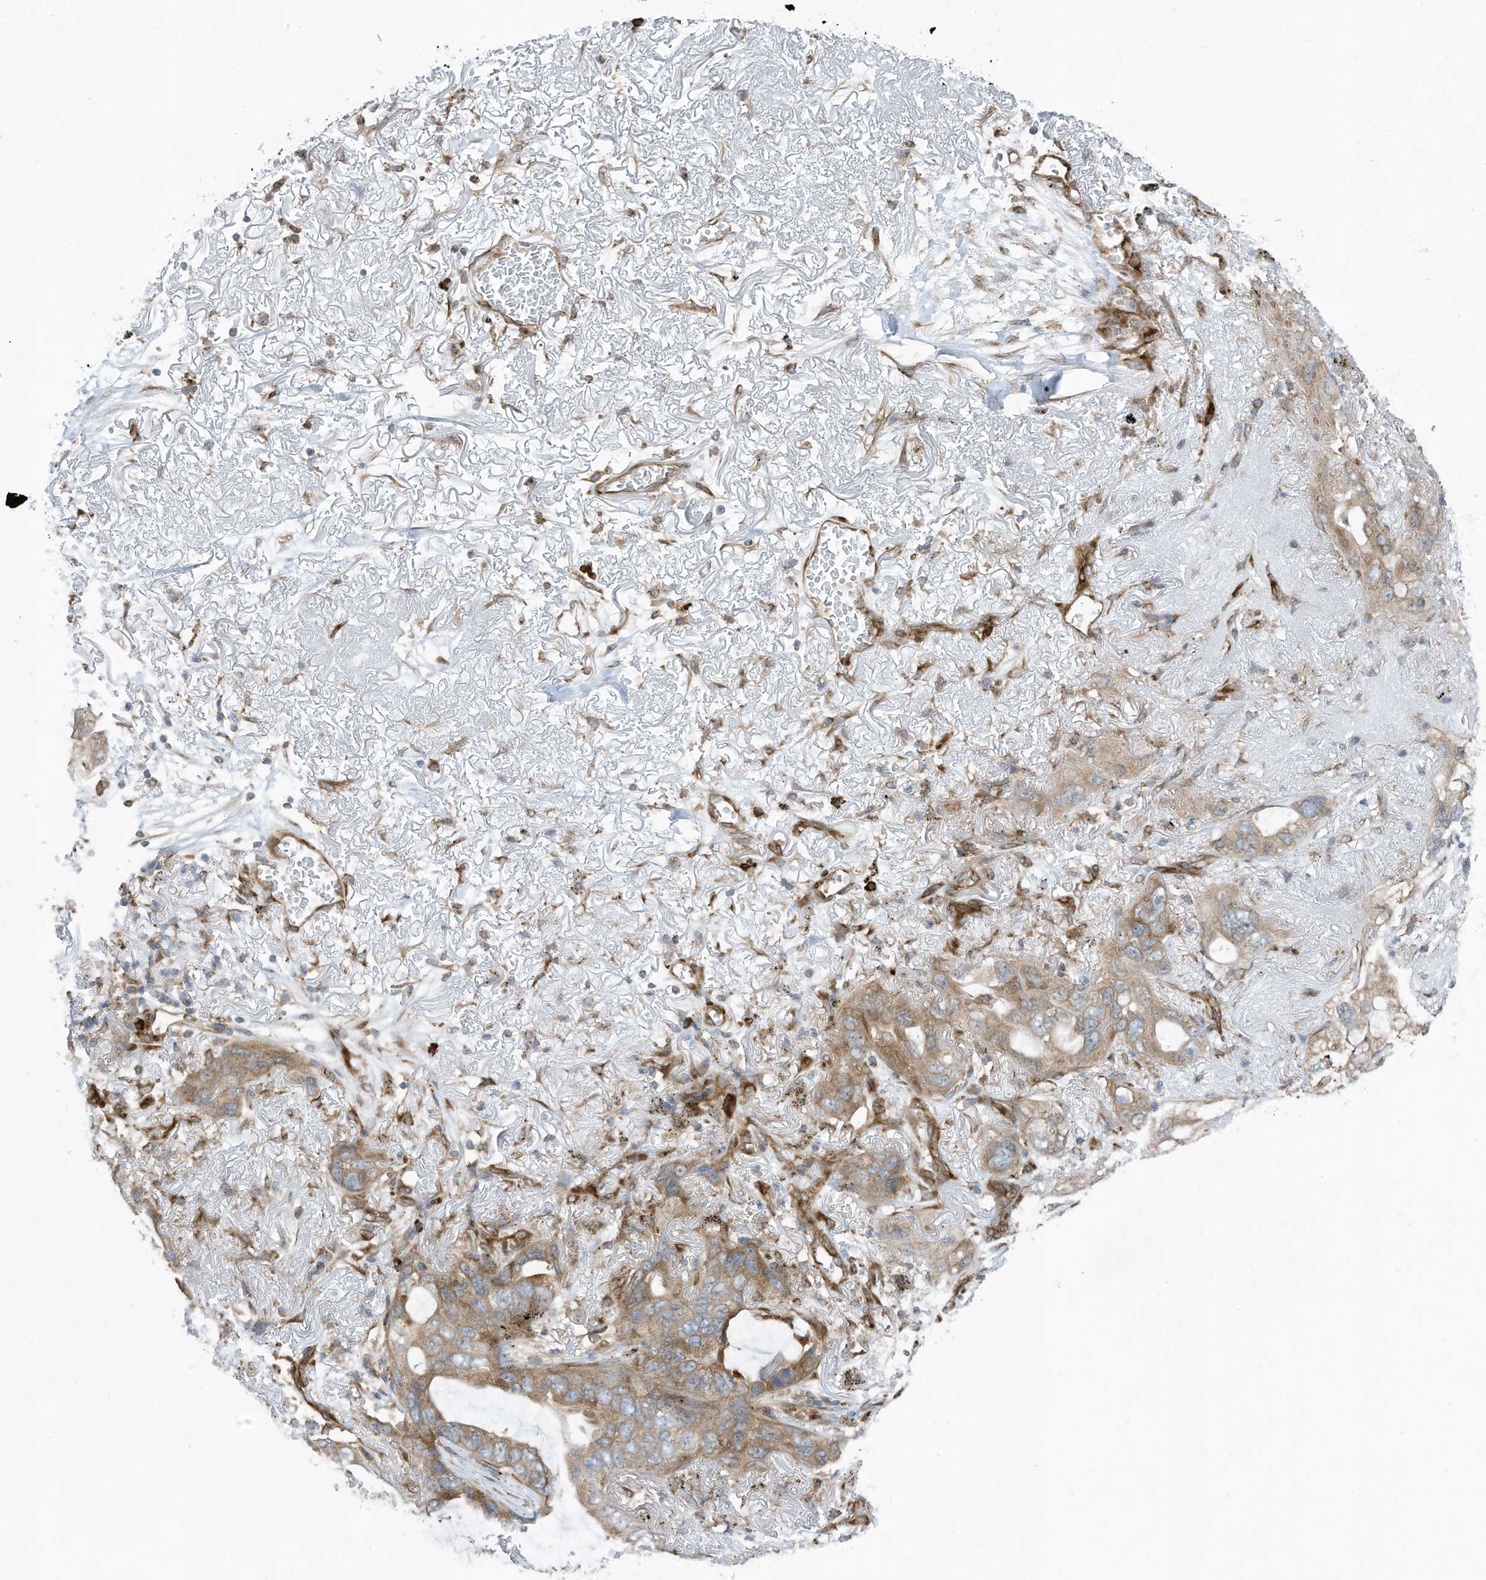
{"staining": {"intensity": "weak", "quantity": ">75%", "location": "cytoplasmic/membranous"}, "tissue": "lung cancer", "cell_type": "Tumor cells", "image_type": "cancer", "snomed": [{"axis": "morphology", "description": "Squamous cell carcinoma, NOS"}, {"axis": "topography", "description": "Lung"}], "caption": "Squamous cell carcinoma (lung) was stained to show a protein in brown. There is low levels of weak cytoplasmic/membranous staining in about >75% of tumor cells. Using DAB (brown) and hematoxylin (blue) stains, captured at high magnification using brightfield microscopy.", "gene": "USE1", "patient": {"sex": "female", "age": 73}}